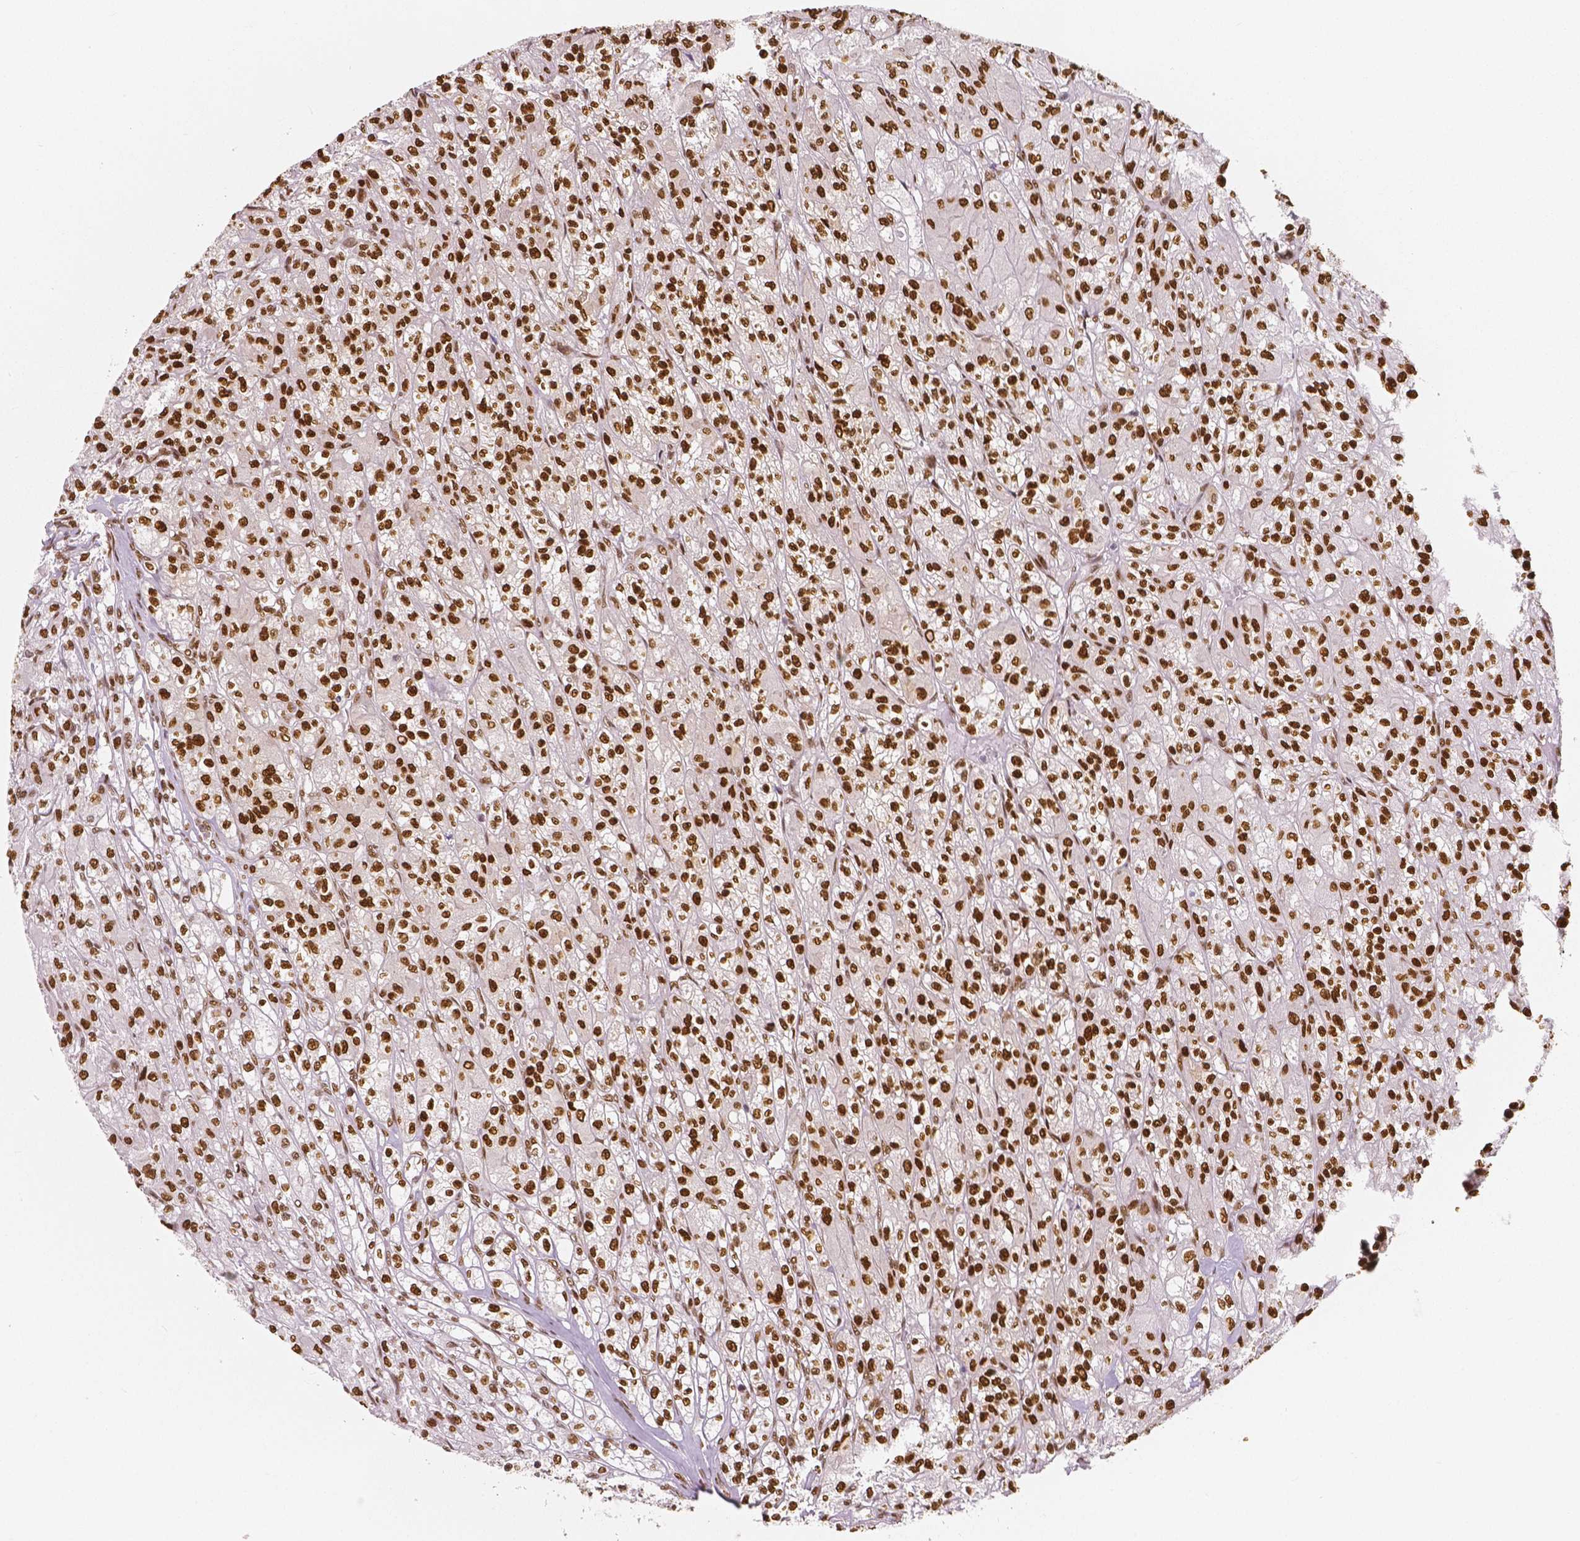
{"staining": {"intensity": "strong", "quantity": ">75%", "location": "nuclear"}, "tissue": "renal cancer", "cell_type": "Tumor cells", "image_type": "cancer", "snomed": [{"axis": "morphology", "description": "Adenocarcinoma, NOS"}, {"axis": "topography", "description": "Kidney"}], "caption": "The immunohistochemical stain shows strong nuclear expression in tumor cells of renal cancer (adenocarcinoma) tissue. (Stains: DAB in brown, nuclei in blue, Microscopy: brightfield microscopy at high magnification).", "gene": "NUCKS1", "patient": {"sex": "female", "age": 70}}